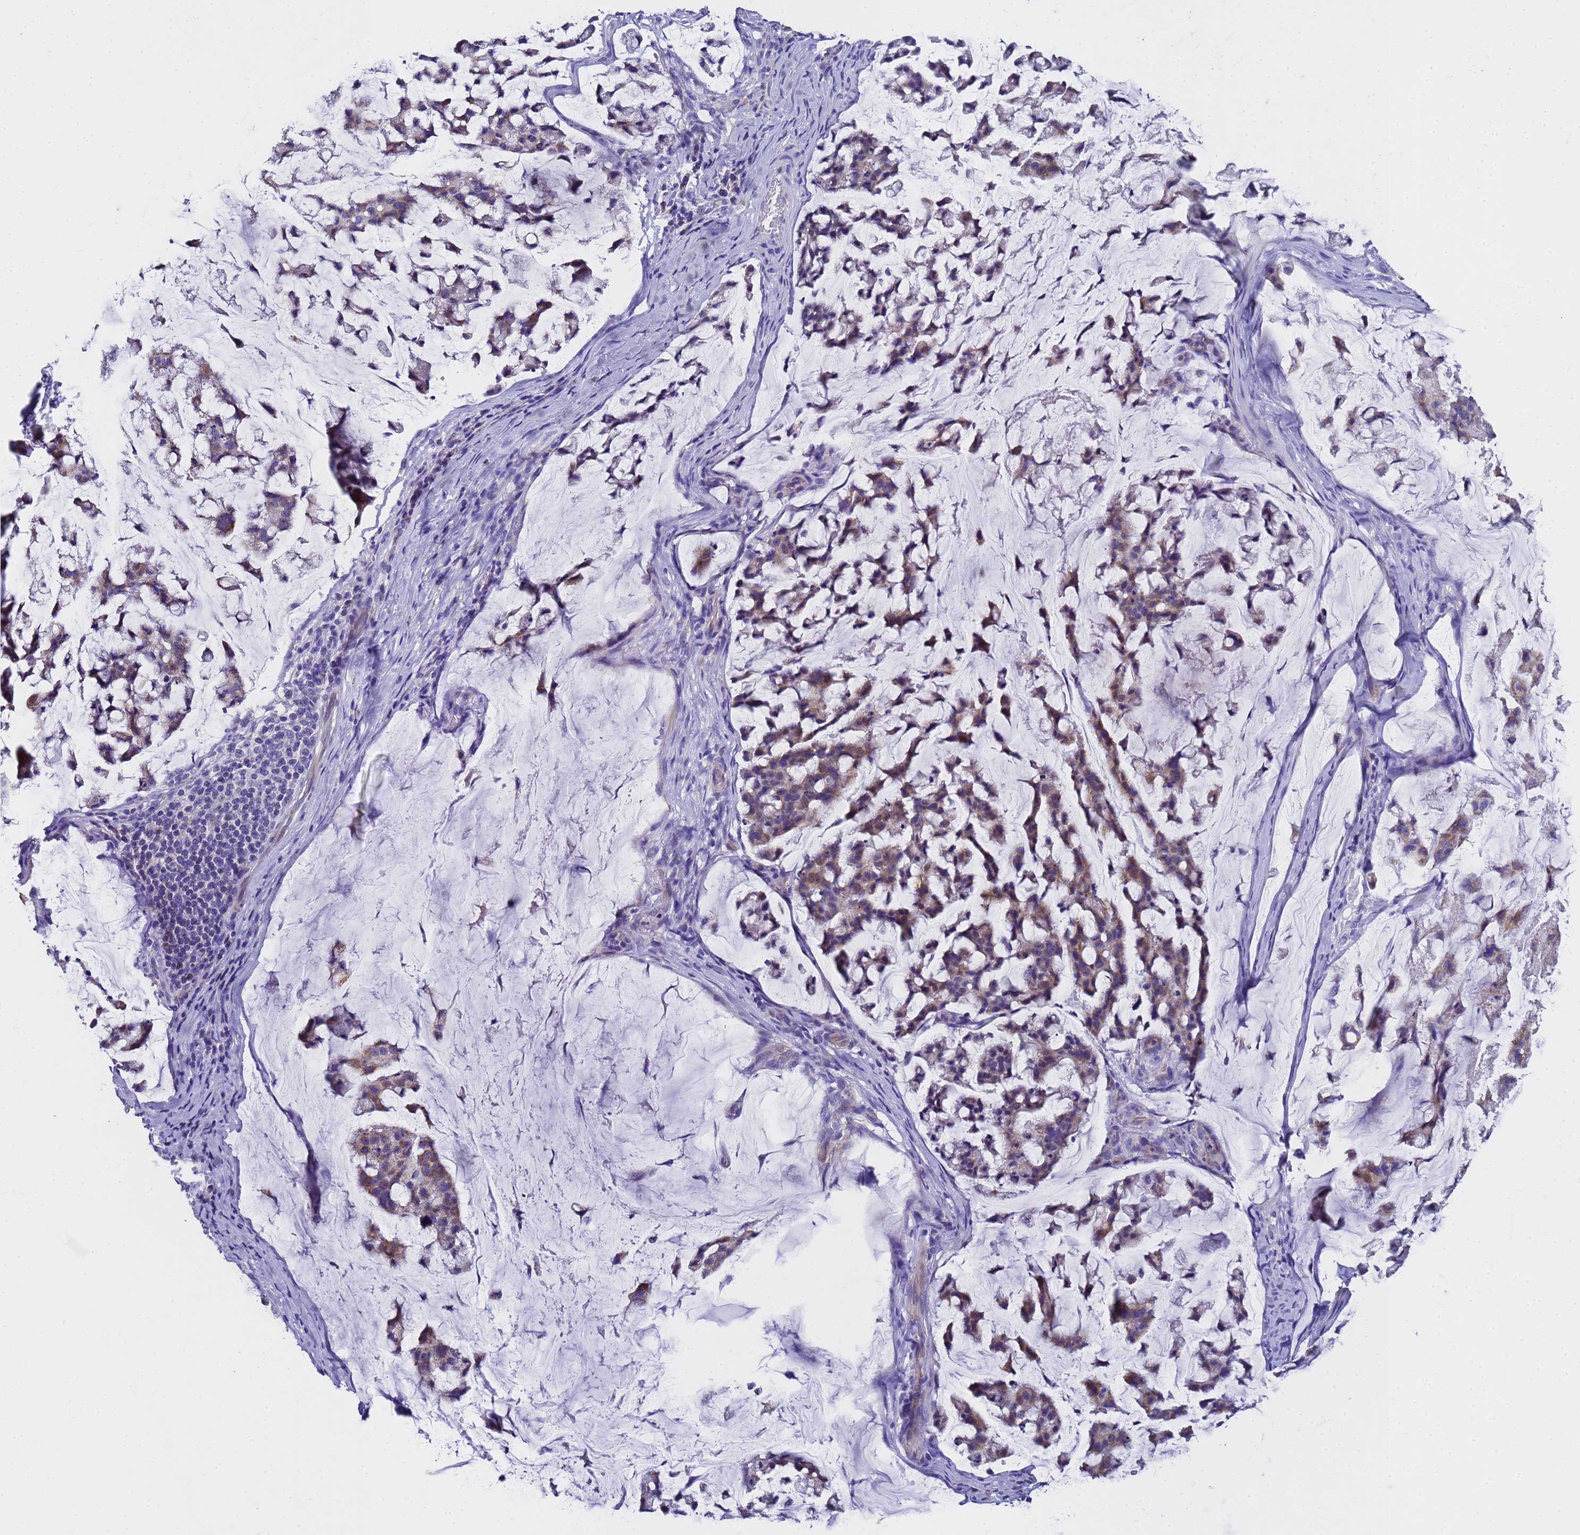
{"staining": {"intensity": "moderate", "quantity": "25%-75%", "location": "cytoplasmic/membranous"}, "tissue": "stomach cancer", "cell_type": "Tumor cells", "image_type": "cancer", "snomed": [{"axis": "morphology", "description": "Adenocarcinoma, NOS"}, {"axis": "topography", "description": "Stomach, lower"}], "caption": "High-magnification brightfield microscopy of stomach cancer (adenocarcinoma) stained with DAB (brown) and counterstained with hematoxylin (blue). tumor cells exhibit moderate cytoplasmic/membranous staining is appreciated in approximately25%-75% of cells. (IHC, brightfield microscopy, high magnification).", "gene": "MRPS12", "patient": {"sex": "male", "age": 67}}